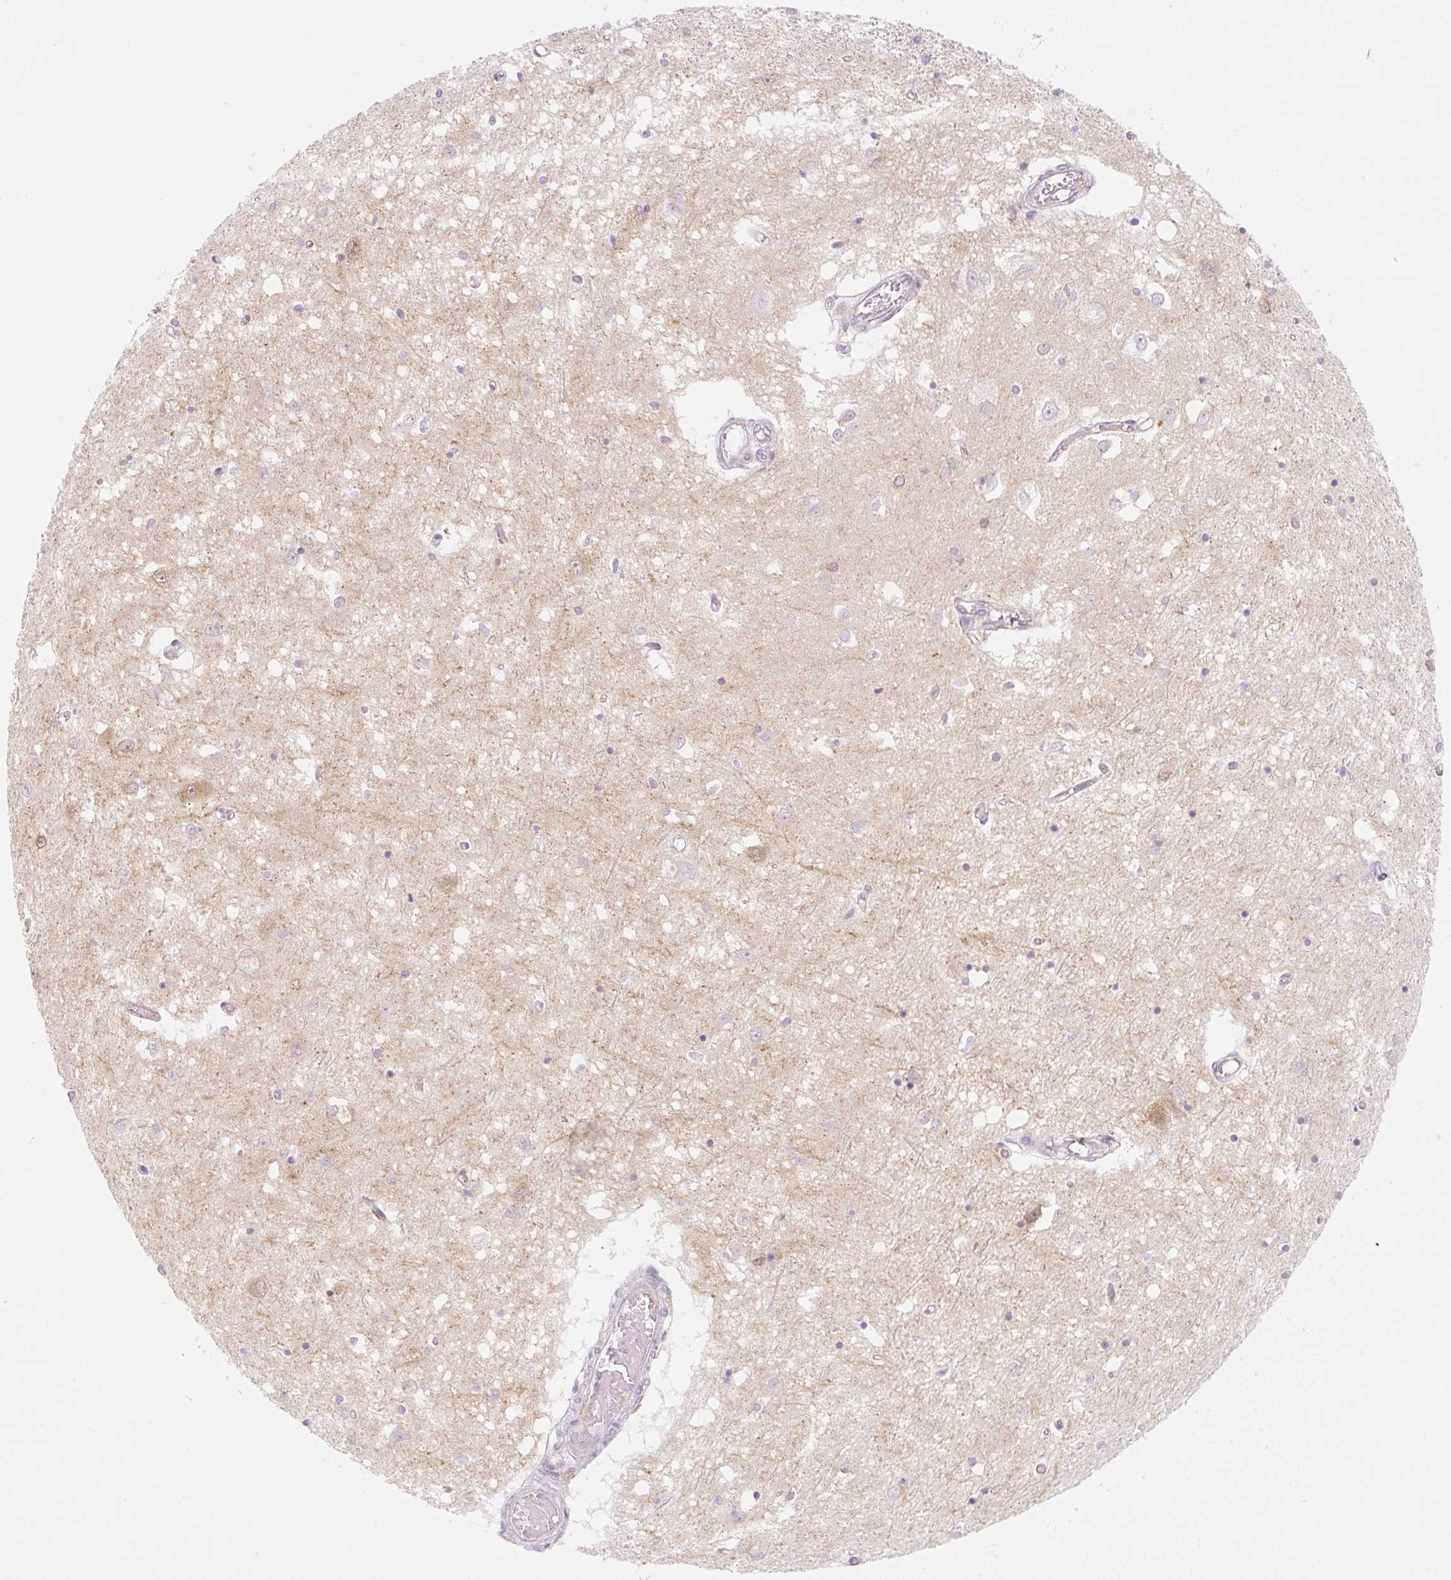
{"staining": {"intensity": "negative", "quantity": "none", "location": "none"}, "tissue": "caudate", "cell_type": "Glial cells", "image_type": "normal", "snomed": [{"axis": "morphology", "description": "Normal tissue, NOS"}, {"axis": "topography", "description": "Lateral ventricle wall"}], "caption": "This image is of normal caudate stained with immunohistochemistry to label a protein in brown with the nuclei are counter-stained blue. There is no positivity in glial cells. (DAB (3,3'-diaminobenzidine) immunohistochemistry (IHC), high magnification).", "gene": "CASKIN1", "patient": {"sex": "male", "age": 70}}